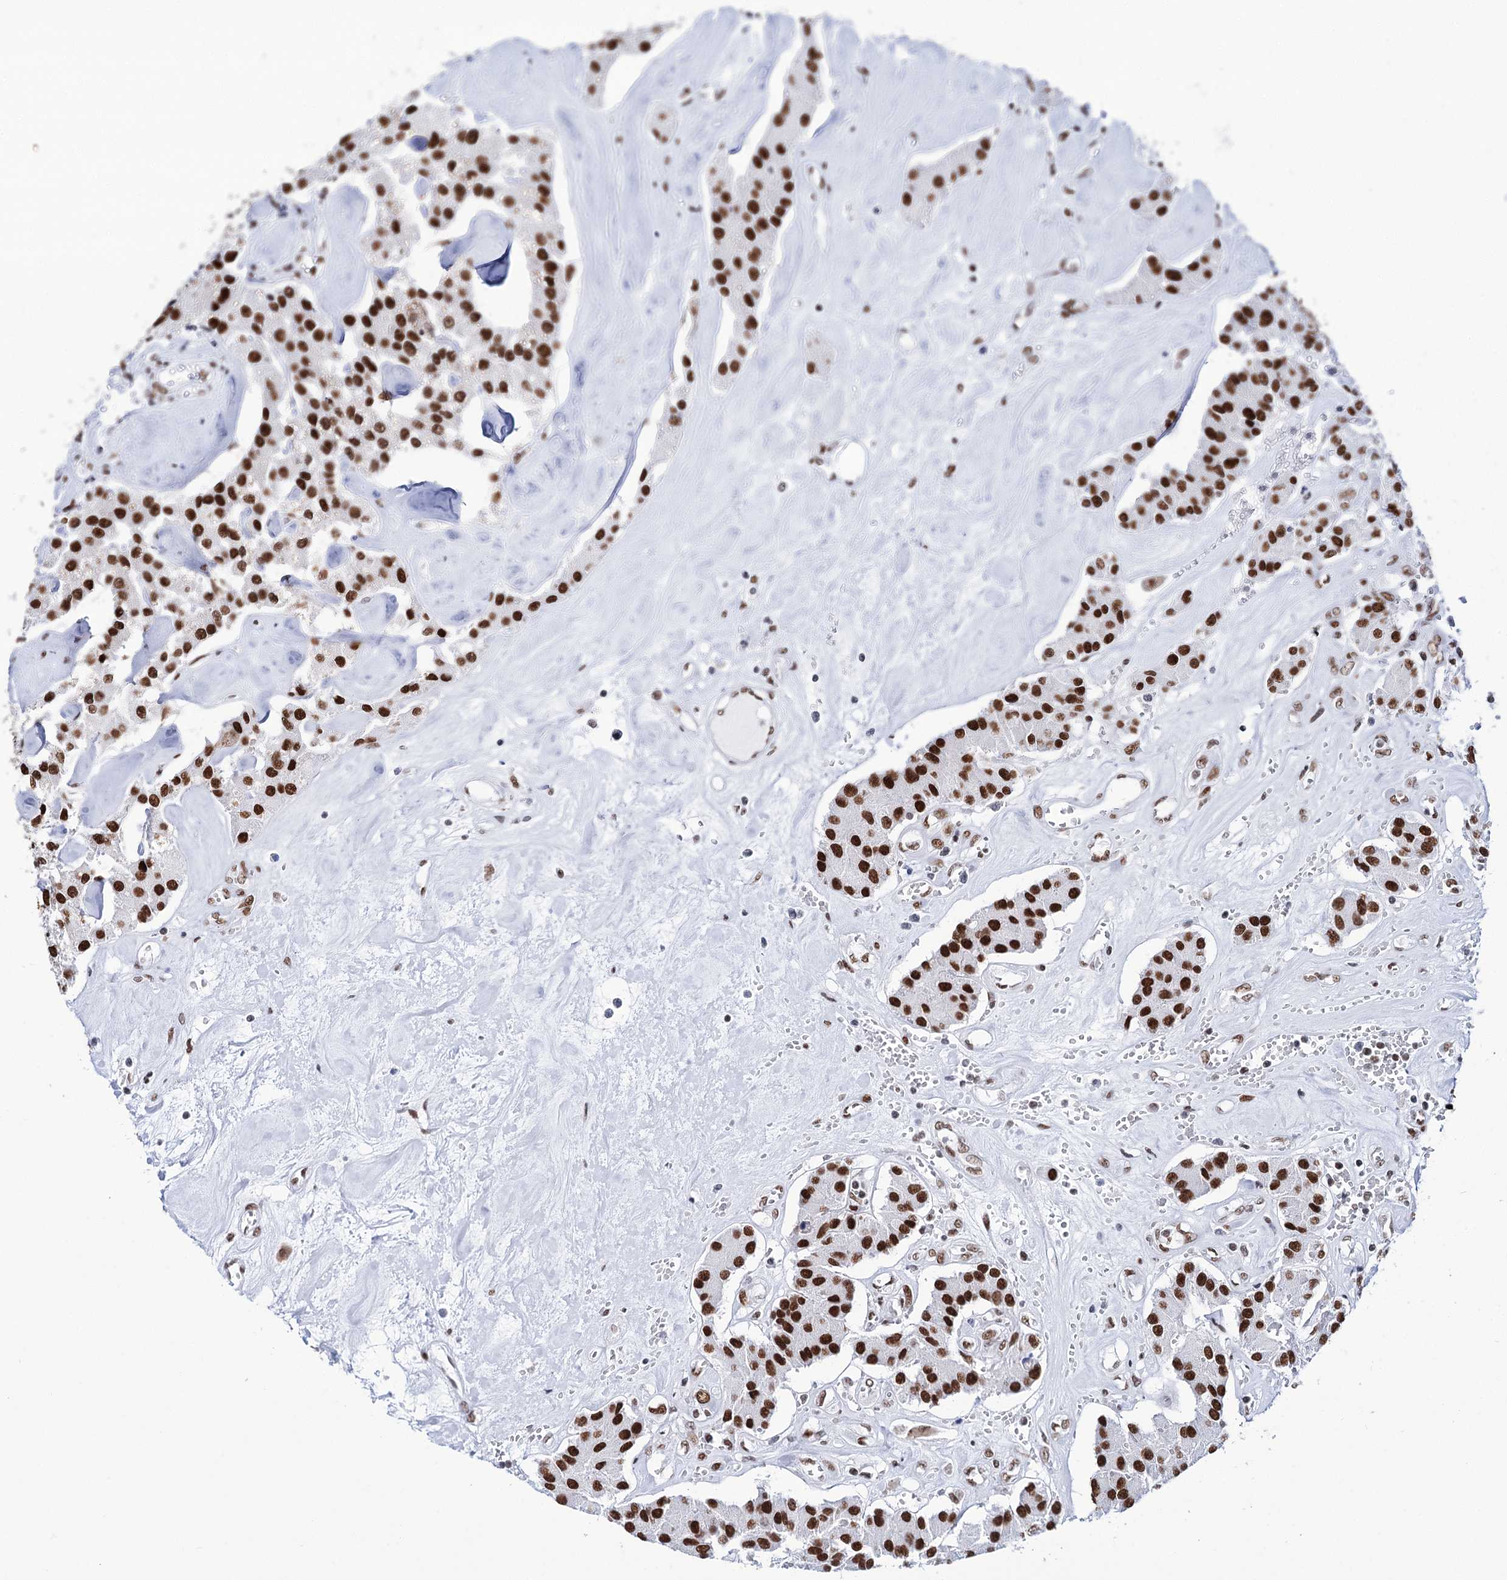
{"staining": {"intensity": "strong", "quantity": ">75%", "location": "nuclear"}, "tissue": "carcinoid", "cell_type": "Tumor cells", "image_type": "cancer", "snomed": [{"axis": "morphology", "description": "Carcinoid, malignant, NOS"}, {"axis": "topography", "description": "Pancreas"}], "caption": "A histopathology image showing strong nuclear staining in about >75% of tumor cells in carcinoid (malignant), as visualized by brown immunohistochemical staining.", "gene": "MATR3", "patient": {"sex": "male", "age": 41}}